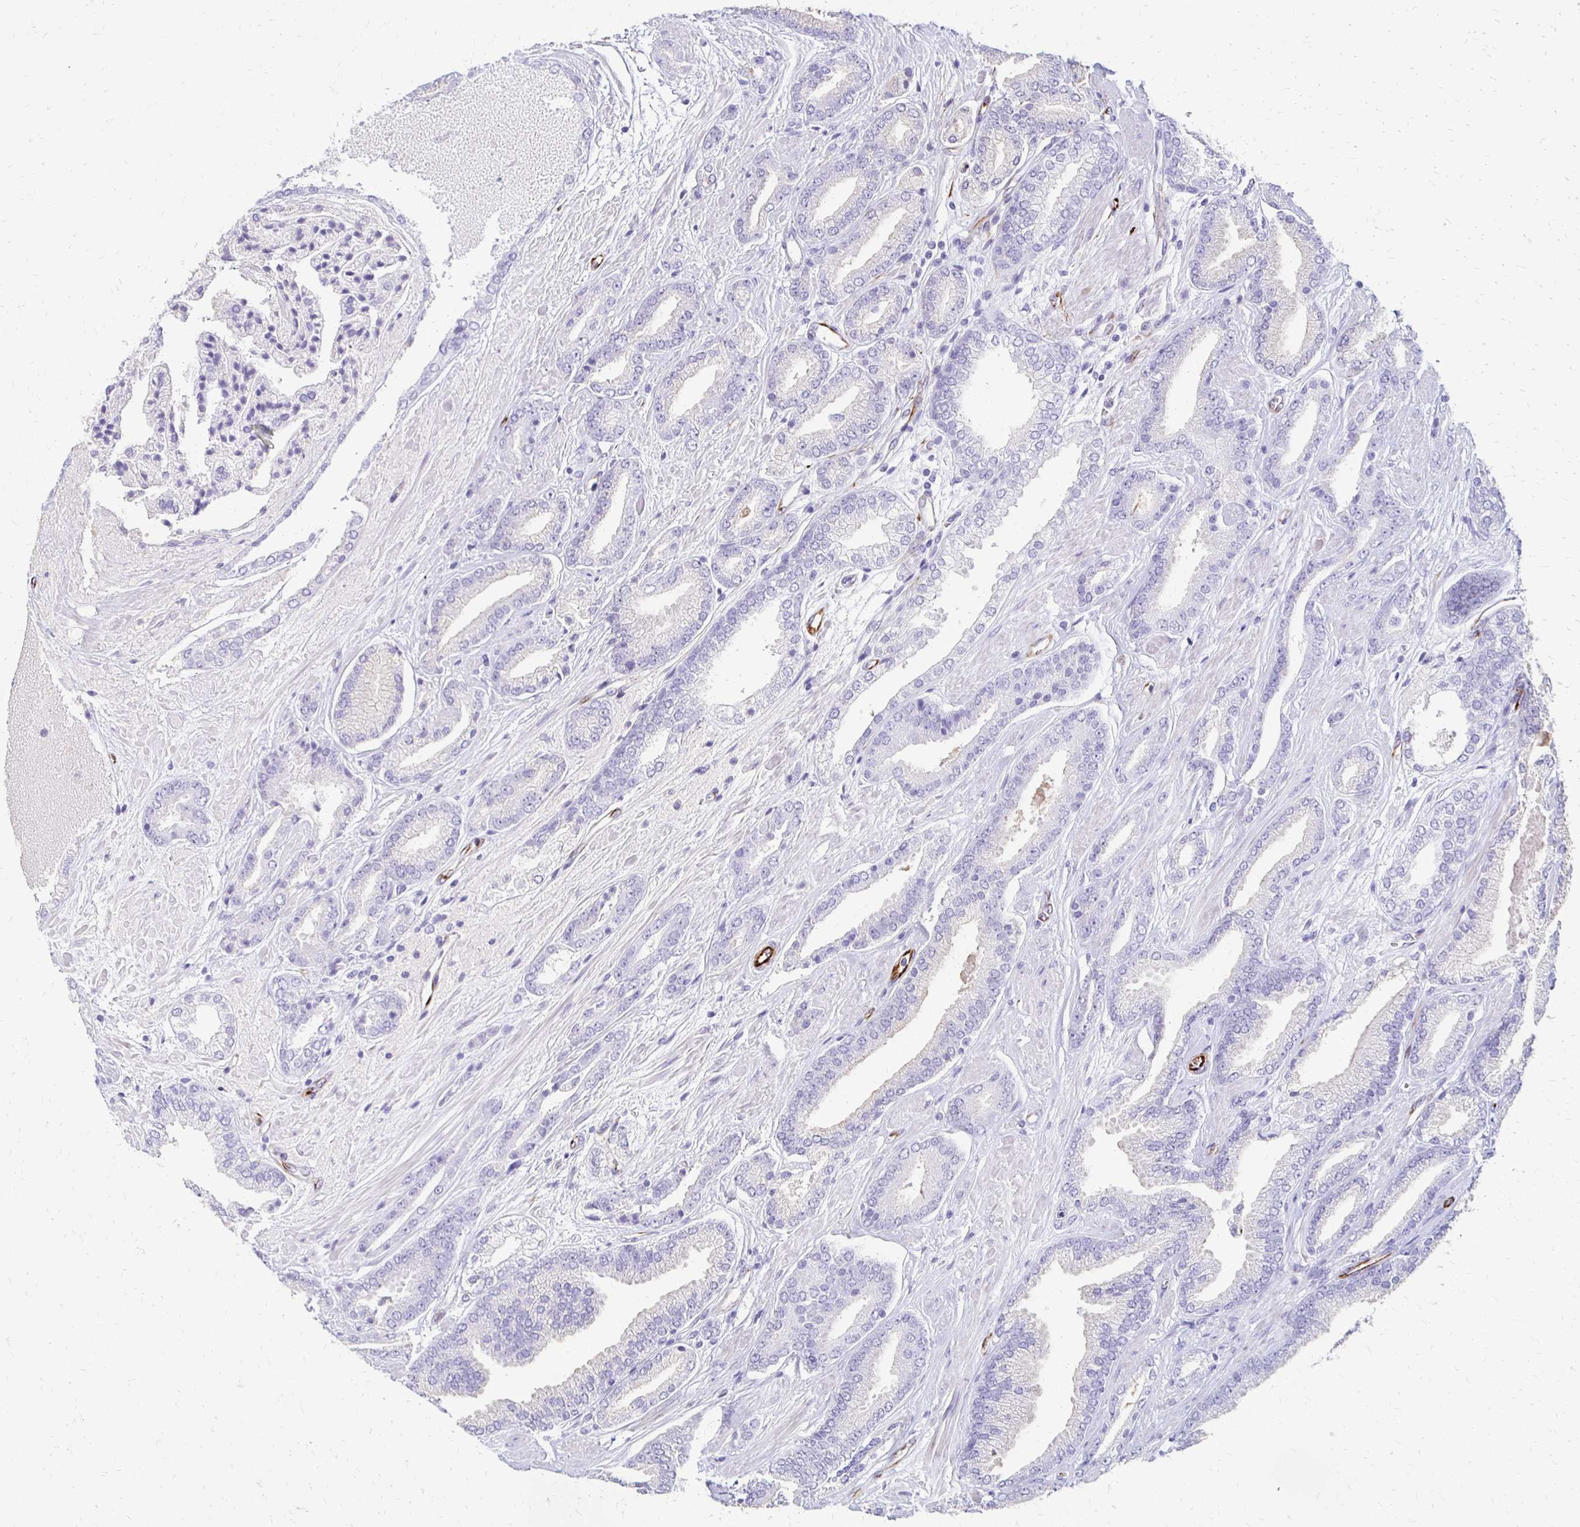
{"staining": {"intensity": "negative", "quantity": "none", "location": "none"}, "tissue": "prostate cancer", "cell_type": "Tumor cells", "image_type": "cancer", "snomed": [{"axis": "morphology", "description": "Adenocarcinoma, High grade"}, {"axis": "topography", "description": "Prostate"}], "caption": "DAB (3,3'-diaminobenzidine) immunohistochemical staining of prostate cancer (high-grade adenocarcinoma) shows no significant expression in tumor cells.", "gene": "TMEM54", "patient": {"sex": "male", "age": 56}}